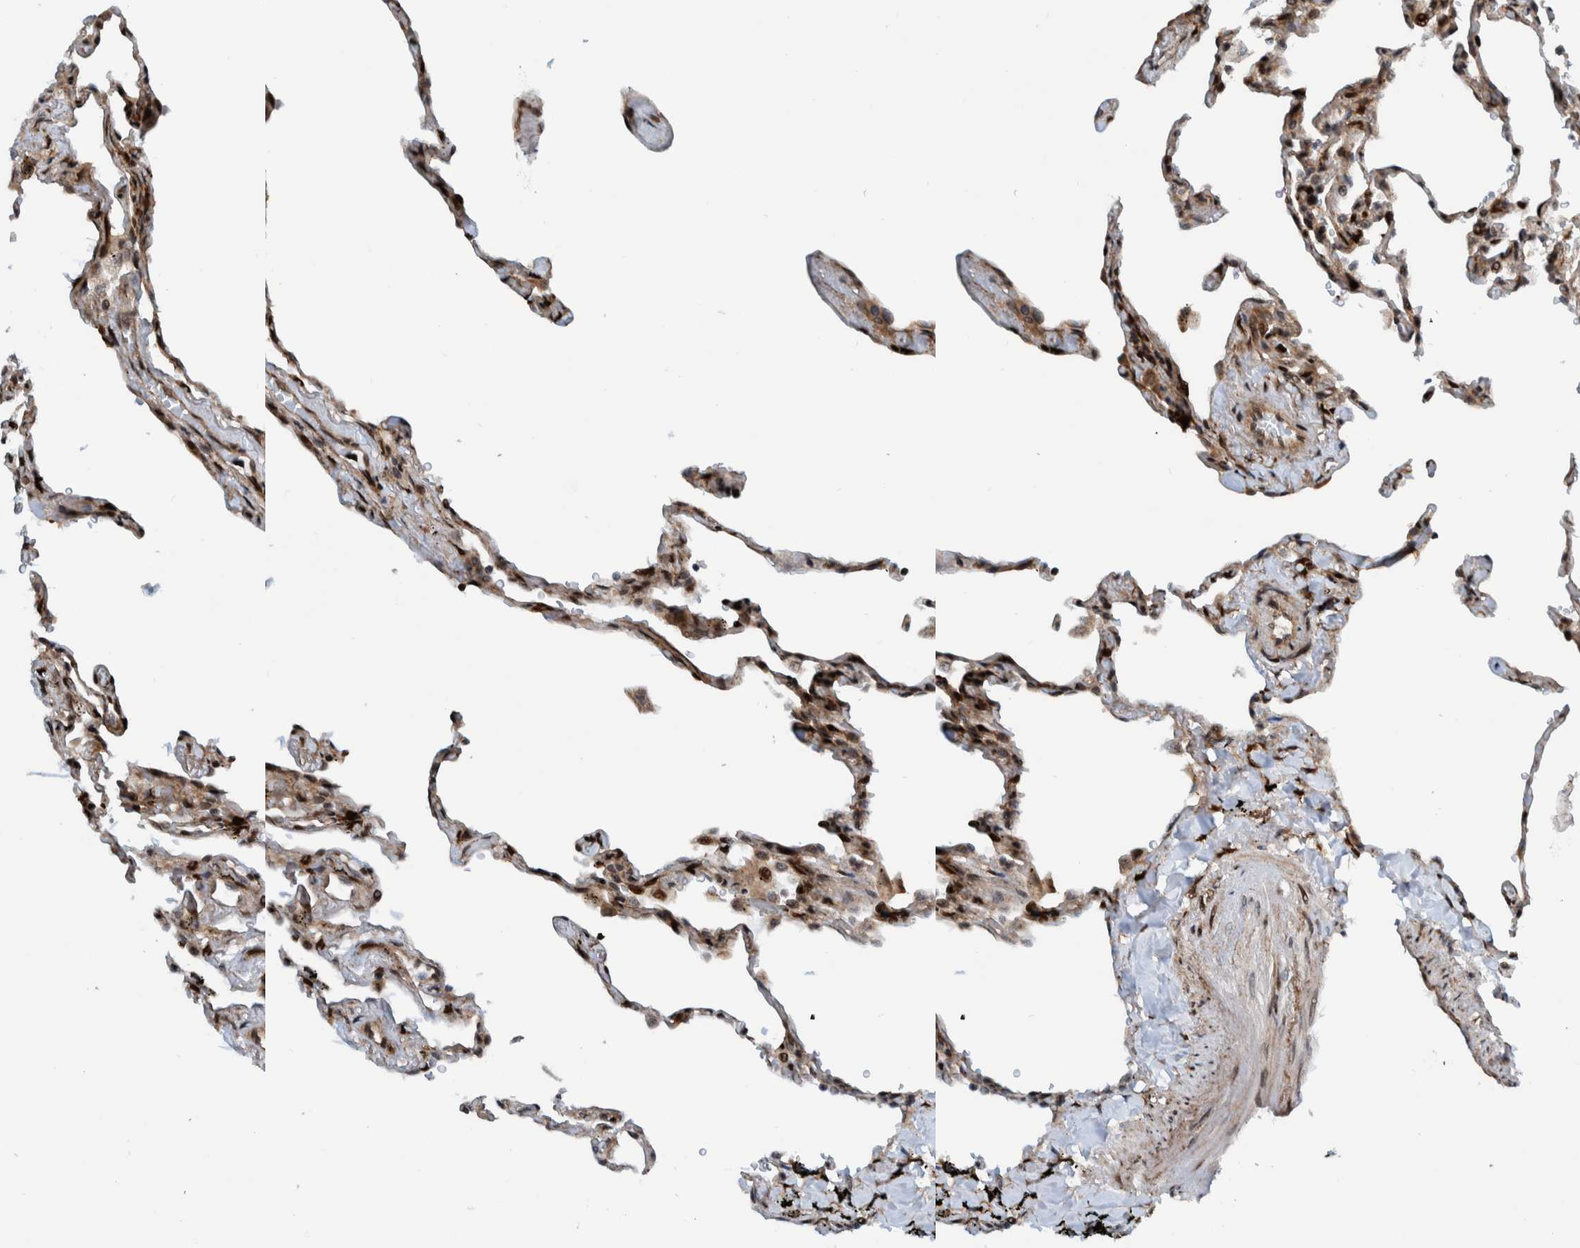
{"staining": {"intensity": "strong", "quantity": "25%-75%", "location": "nuclear"}, "tissue": "lung", "cell_type": "Alveolar cells", "image_type": "normal", "snomed": [{"axis": "morphology", "description": "Normal tissue, NOS"}, {"axis": "topography", "description": "Lung"}], "caption": "IHC micrograph of benign lung stained for a protein (brown), which displays high levels of strong nuclear staining in approximately 25%-75% of alveolar cells.", "gene": "ZNF366", "patient": {"sex": "male", "age": 59}}